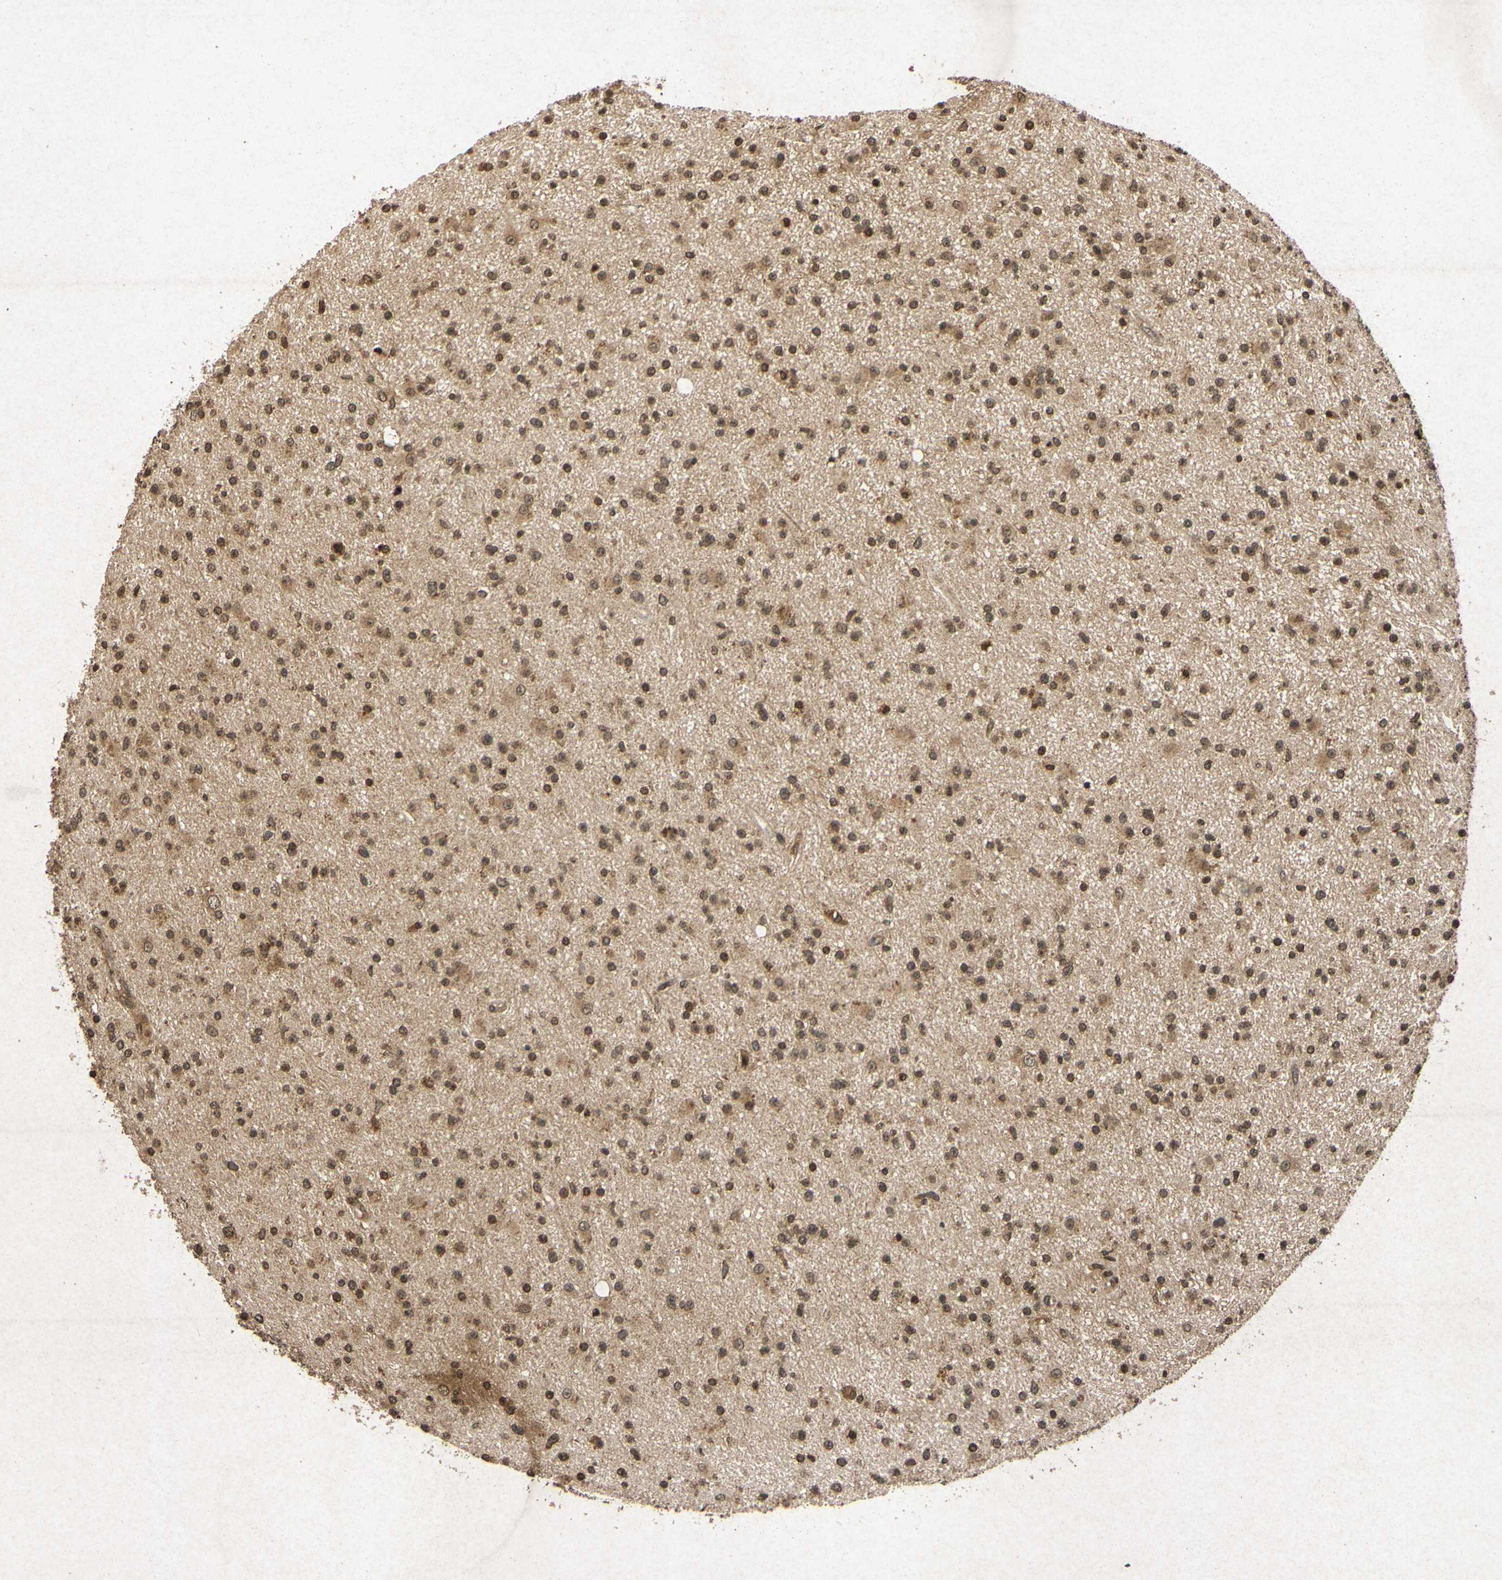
{"staining": {"intensity": "moderate", "quantity": ">75%", "location": "cytoplasmic/membranous,nuclear"}, "tissue": "glioma", "cell_type": "Tumor cells", "image_type": "cancer", "snomed": [{"axis": "morphology", "description": "Glioma, malignant, High grade"}, {"axis": "topography", "description": "Brain"}], "caption": "Tumor cells demonstrate medium levels of moderate cytoplasmic/membranous and nuclear expression in approximately >75% of cells in malignant high-grade glioma.", "gene": "ATP6V1H", "patient": {"sex": "male", "age": 33}}